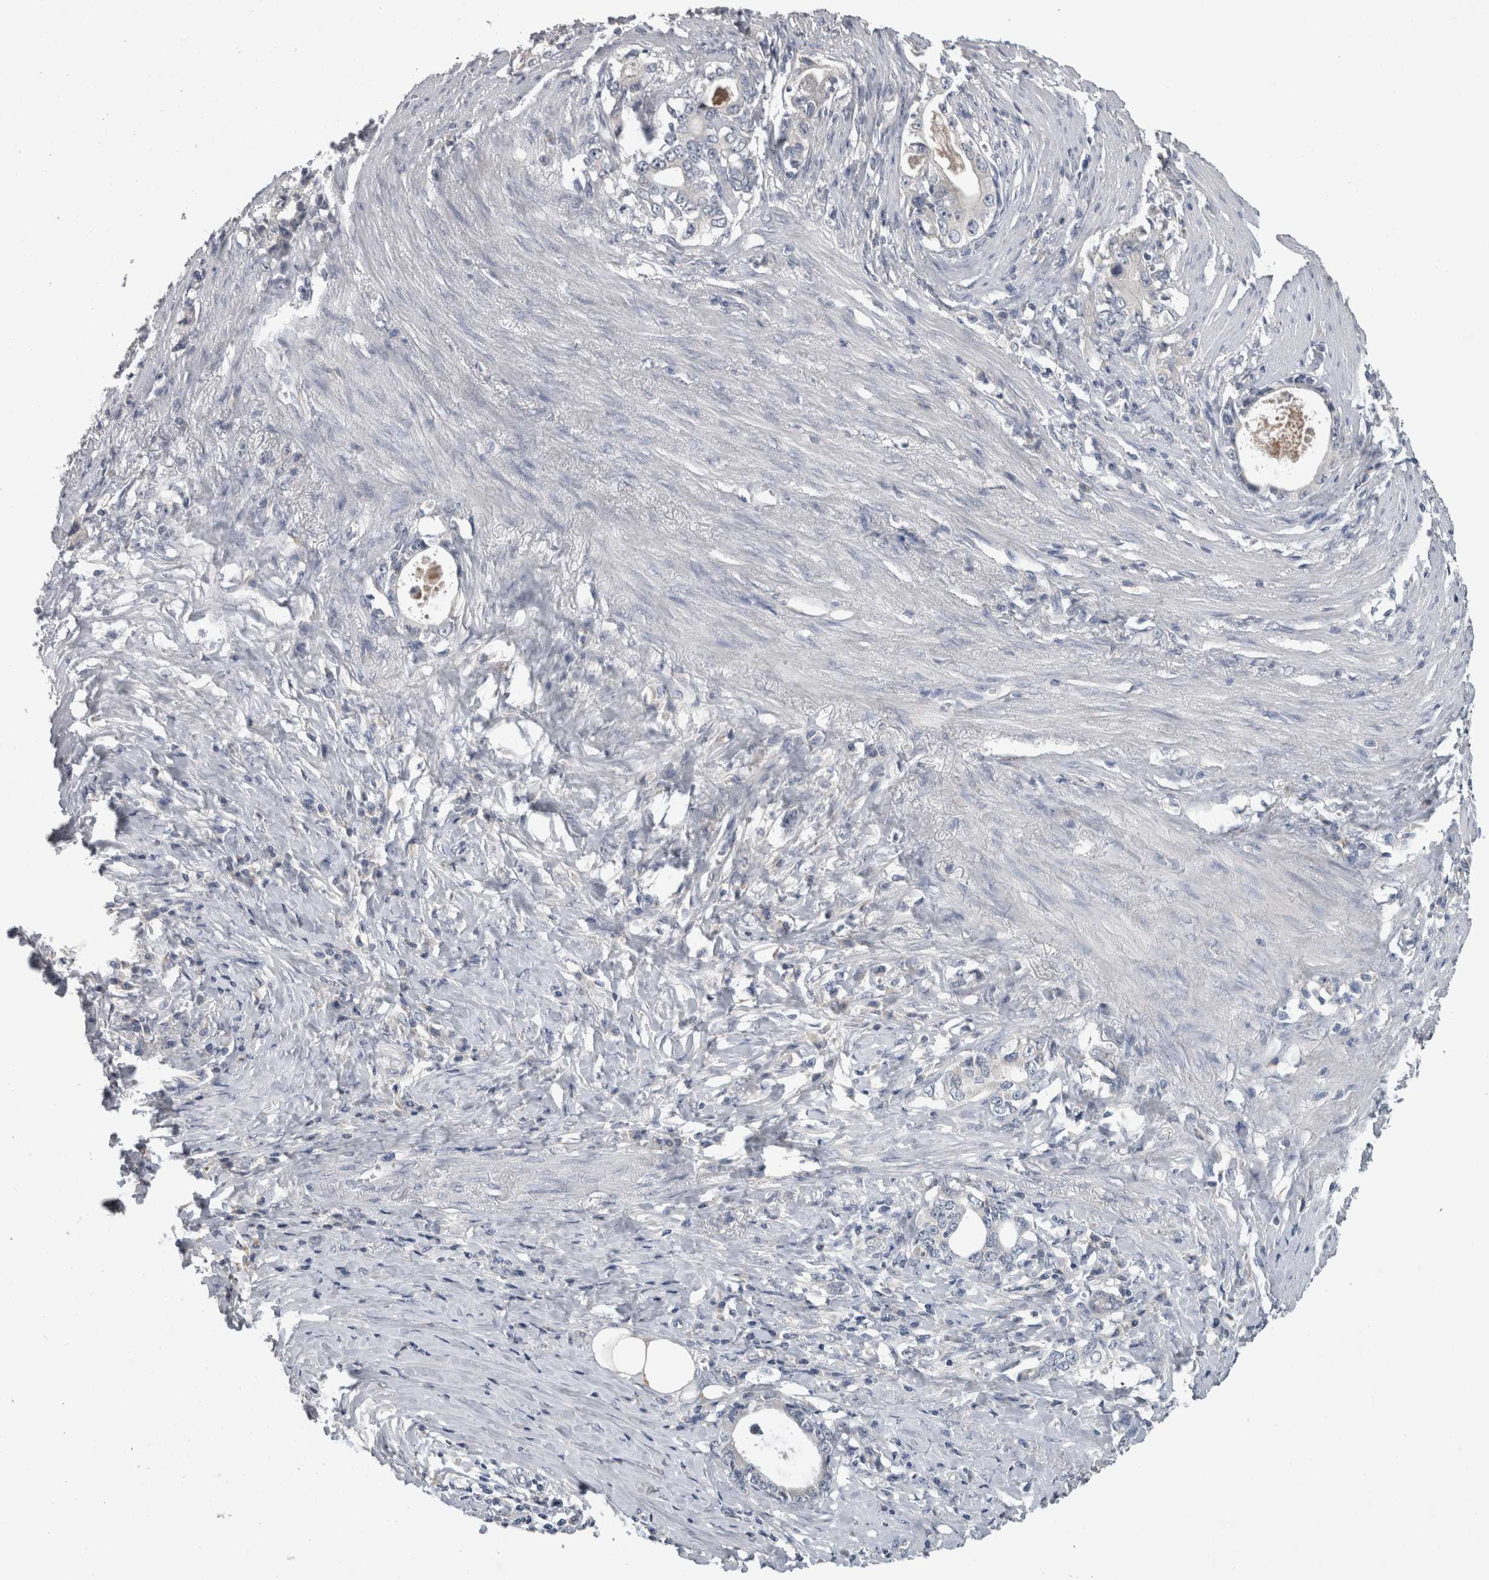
{"staining": {"intensity": "negative", "quantity": "none", "location": "none"}, "tissue": "stomach cancer", "cell_type": "Tumor cells", "image_type": "cancer", "snomed": [{"axis": "morphology", "description": "Adenocarcinoma, NOS"}, {"axis": "topography", "description": "Stomach, lower"}], "caption": "IHC photomicrograph of neoplastic tissue: human stomach cancer (adenocarcinoma) stained with DAB exhibits no significant protein expression in tumor cells.", "gene": "SLC22A11", "patient": {"sex": "female", "age": 72}}